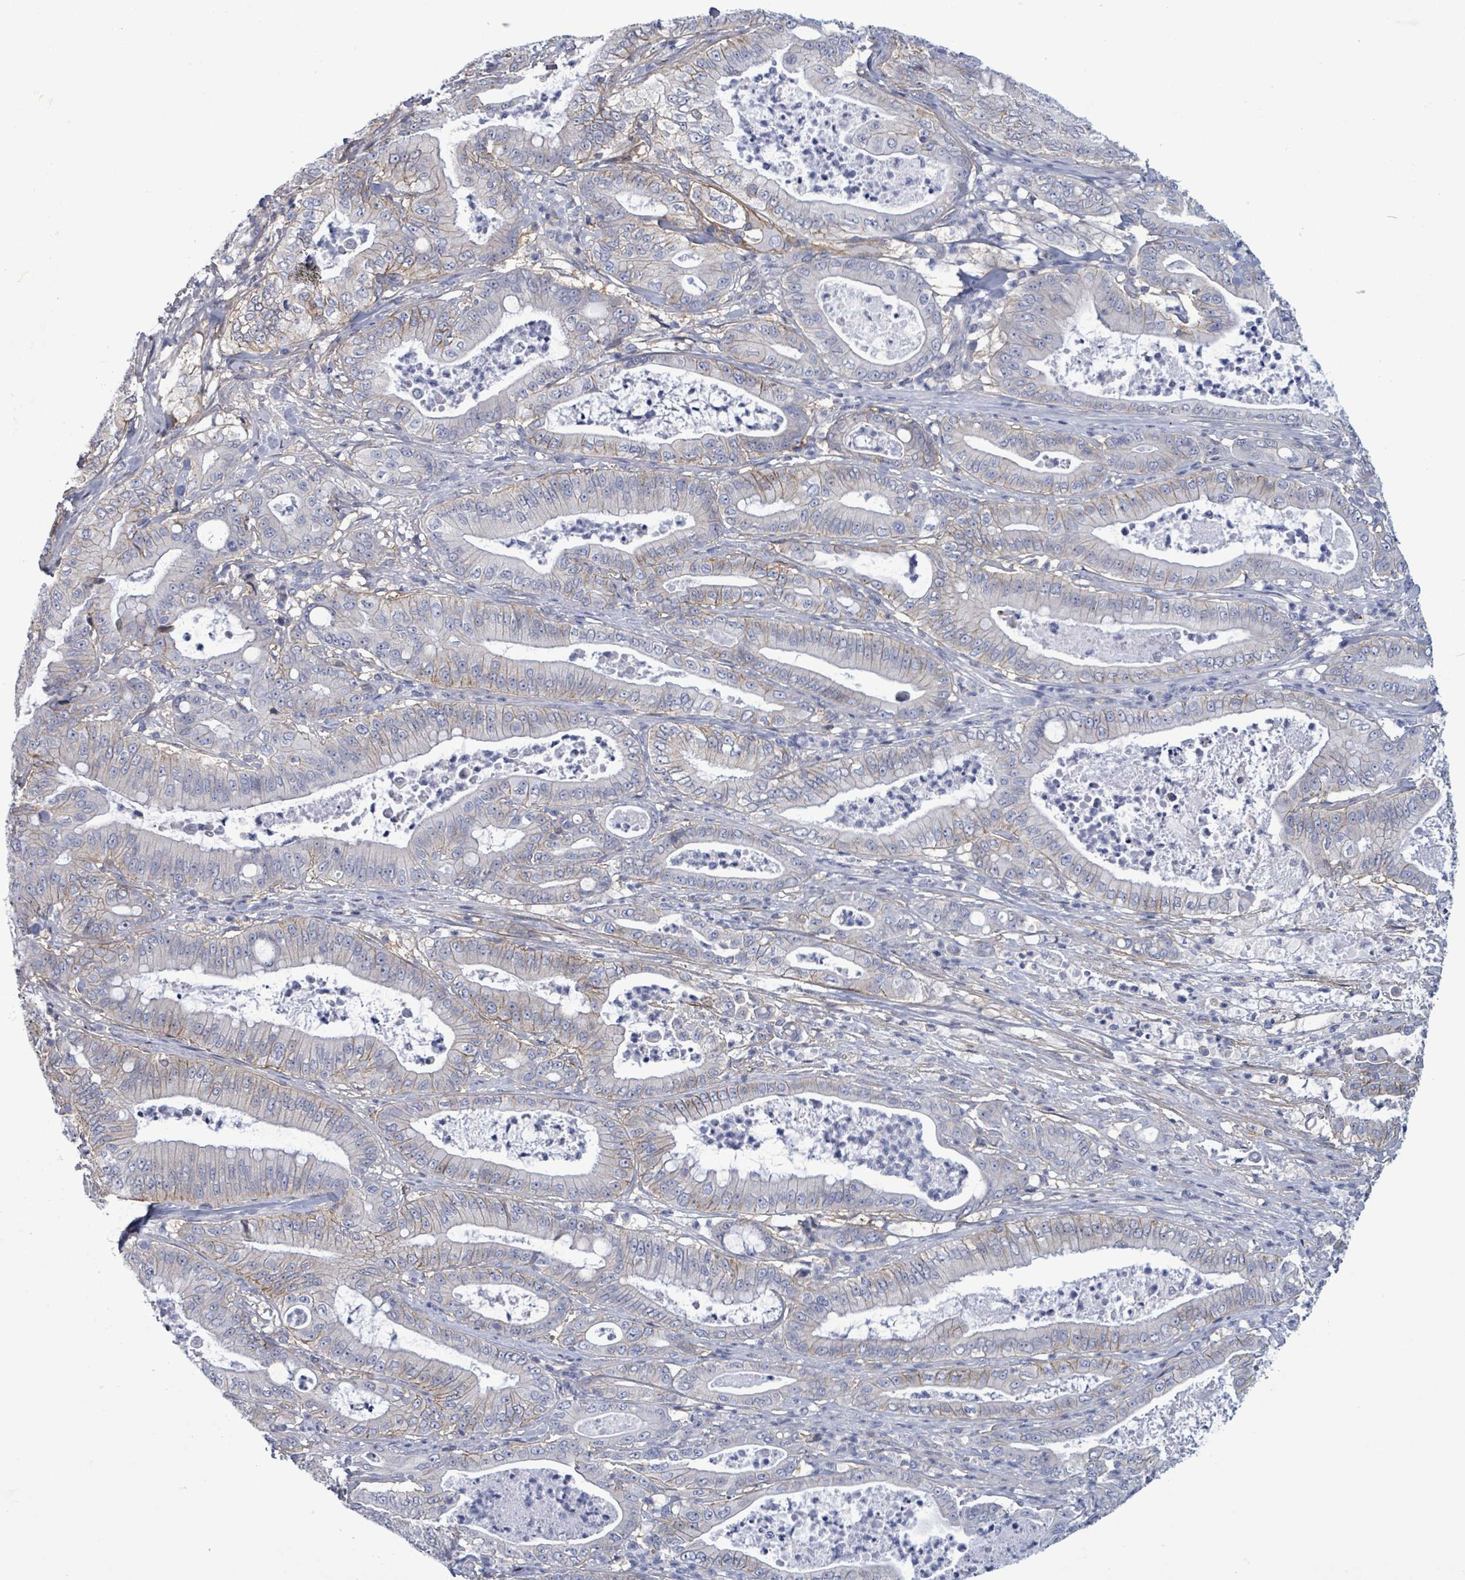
{"staining": {"intensity": "weak", "quantity": "<25%", "location": "cytoplasmic/membranous"}, "tissue": "pancreatic cancer", "cell_type": "Tumor cells", "image_type": "cancer", "snomed": [{"axis": "morphology", "description": "Adenocarcinoma, NOS"}, {"axis": "topography", "description": "Pancreas"}], "caption": "DAB (3,3'-diaminobenzidine) immunohistochemical staining of human pancreatic cancer (adenocarcinoma) exhibits no significant staining in tumor cells.", "gene": "BSG", "patient": {"sex": "male", "age": 71}}